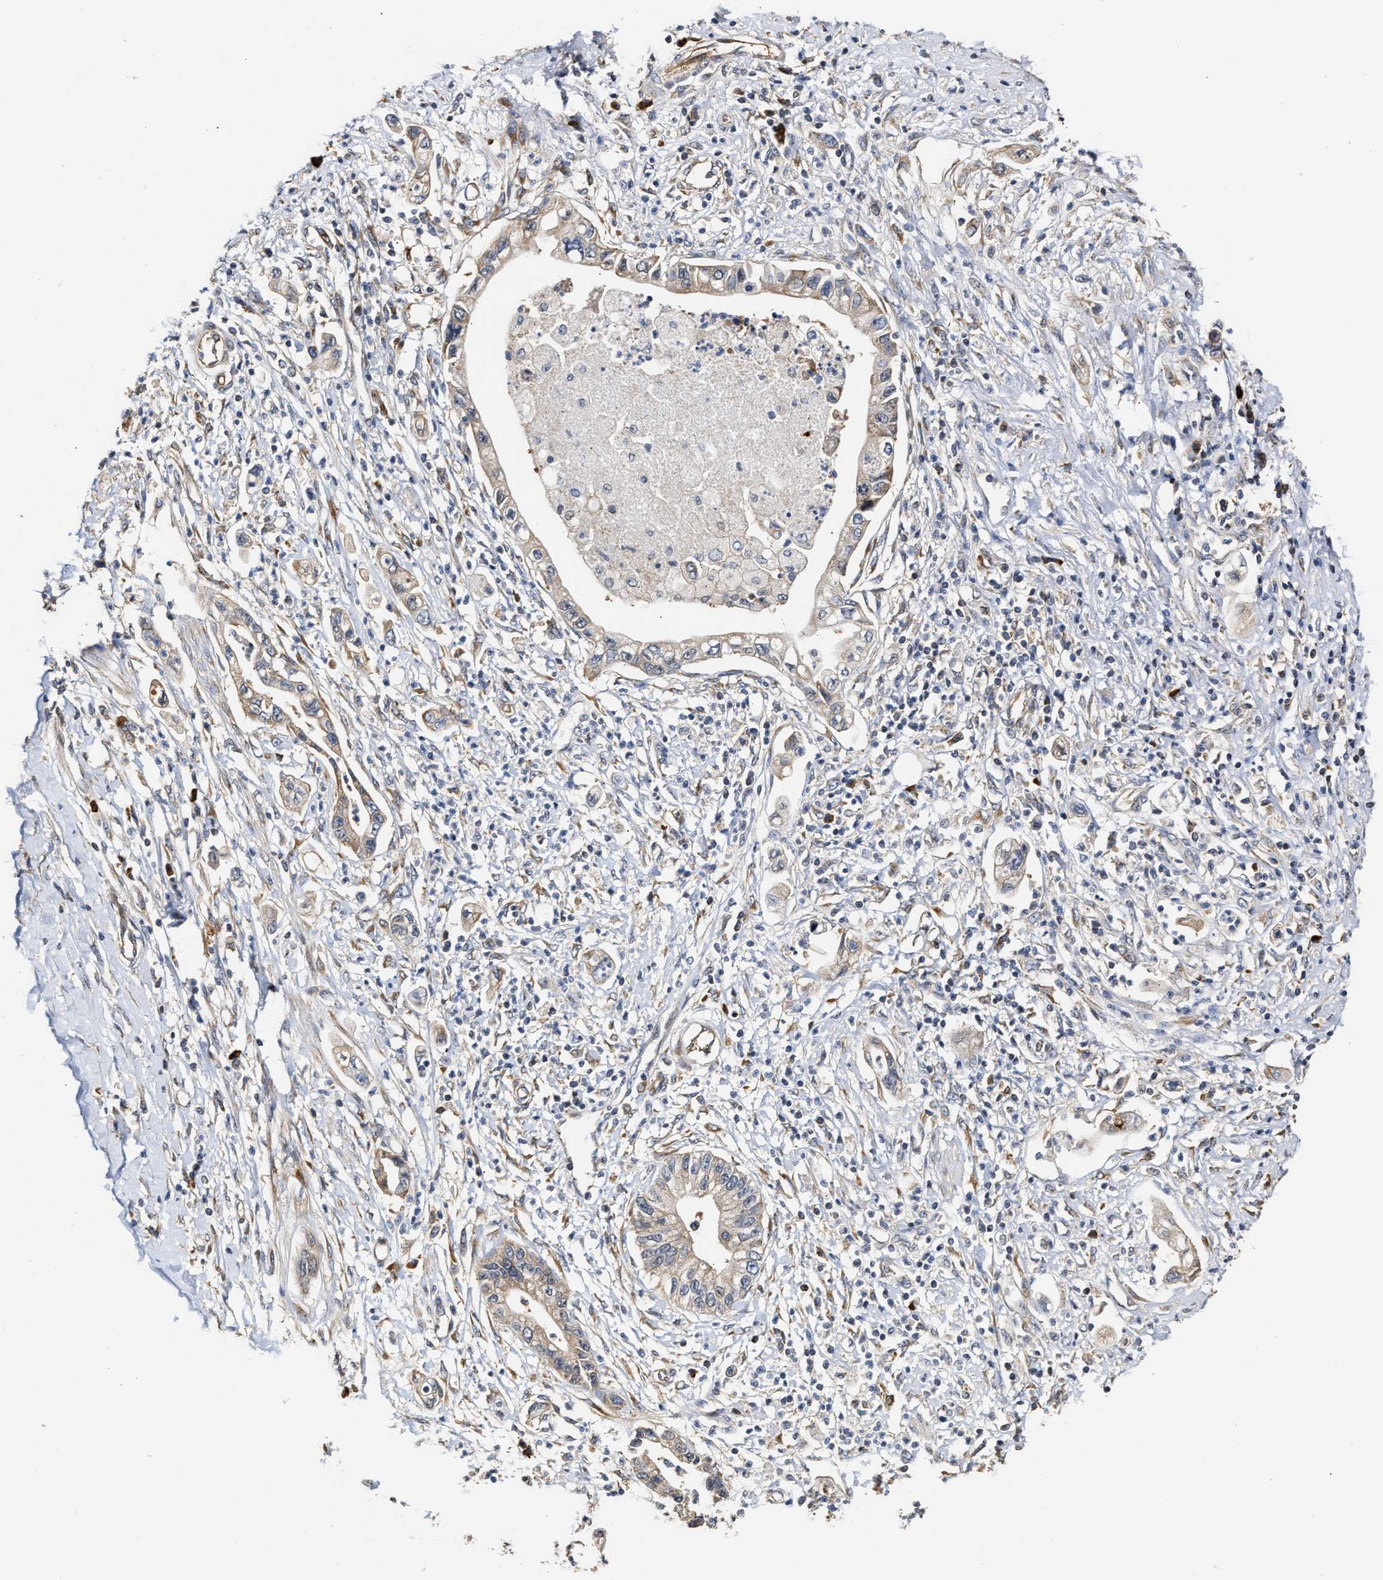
{"staining": {"intensity": "weak", "quantity": ">75%", "location": "cytoplasmic/membranous"}, "tissue": "pancreatic cancer", "cell_type": "Tumor cells", "image_type": "cancer", "snomed": [{"axis": "morphology", "description": "Adenocarcinoma, NOS"}, {"axis": "topography", "description": "Pancreas"}], "caption": "Adenocarcinoma (pancreatic) stained for a protein shows weak cytoplasmic/membranous positivity in tumor cells.", "gene": "CLIP2", "patient": {"sex": "male", "age": 56}}